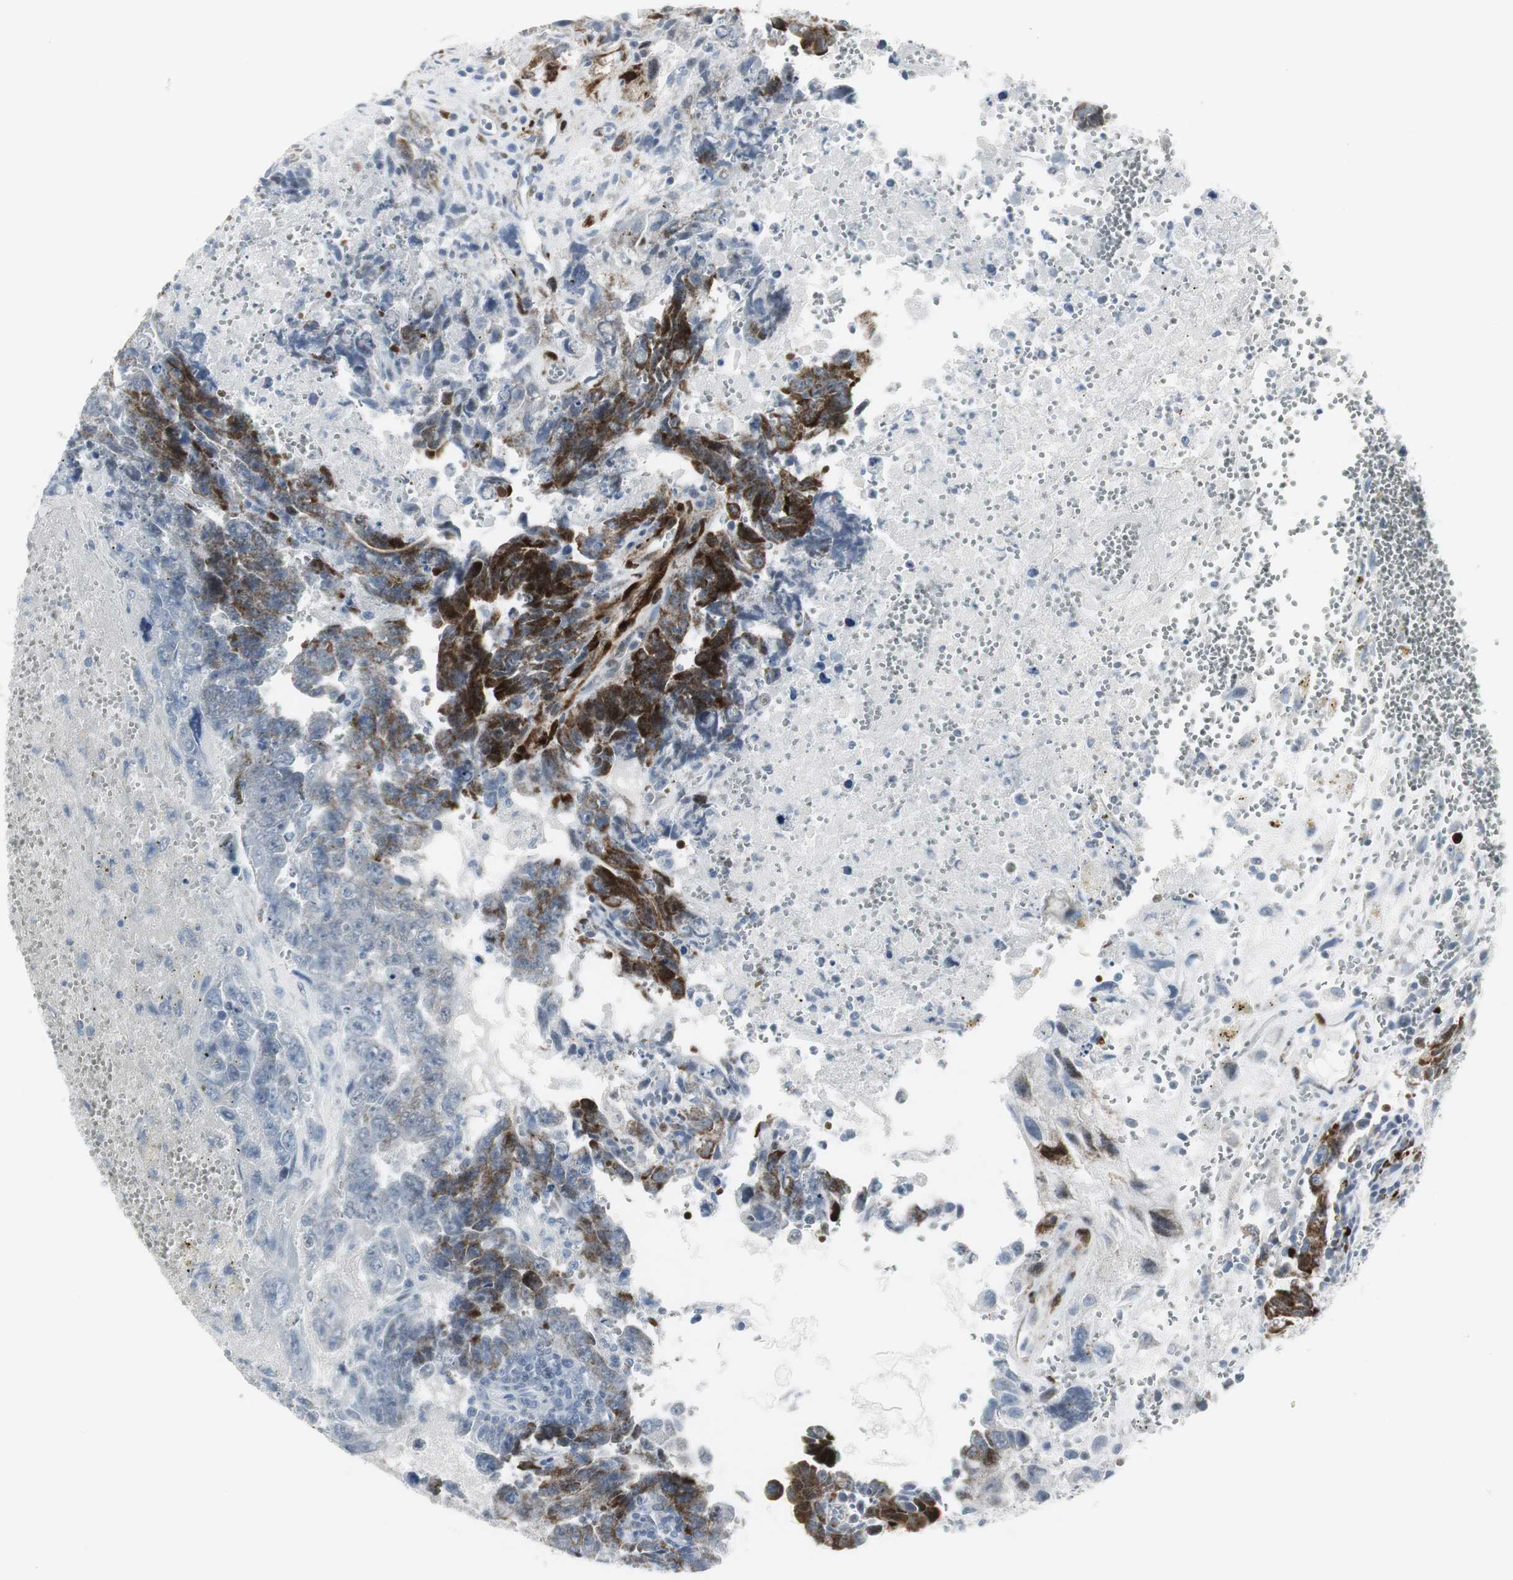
{"staining": {"intensity": "moderate", "quantity": "<25%", "location": "cytoplasmic/membranous"}, "tissue": "testis cancer", "cell_type": "Tumor cells", "image_type": "cancer", "snomed": [{"axis": "morphology", "description": "Carcinoma, Embryonal, NOS"}, {"axis": "topography", "description": "Testis"}], "caption": "Protein analysis of embryonal carcinoma (testis) tissue exhibits moderate cytoplasmic/membranous positivity in approximately <25% of tumor cells.", "gene": "PPP1R14A", "patient": {"sex": "male", "age": 28}}